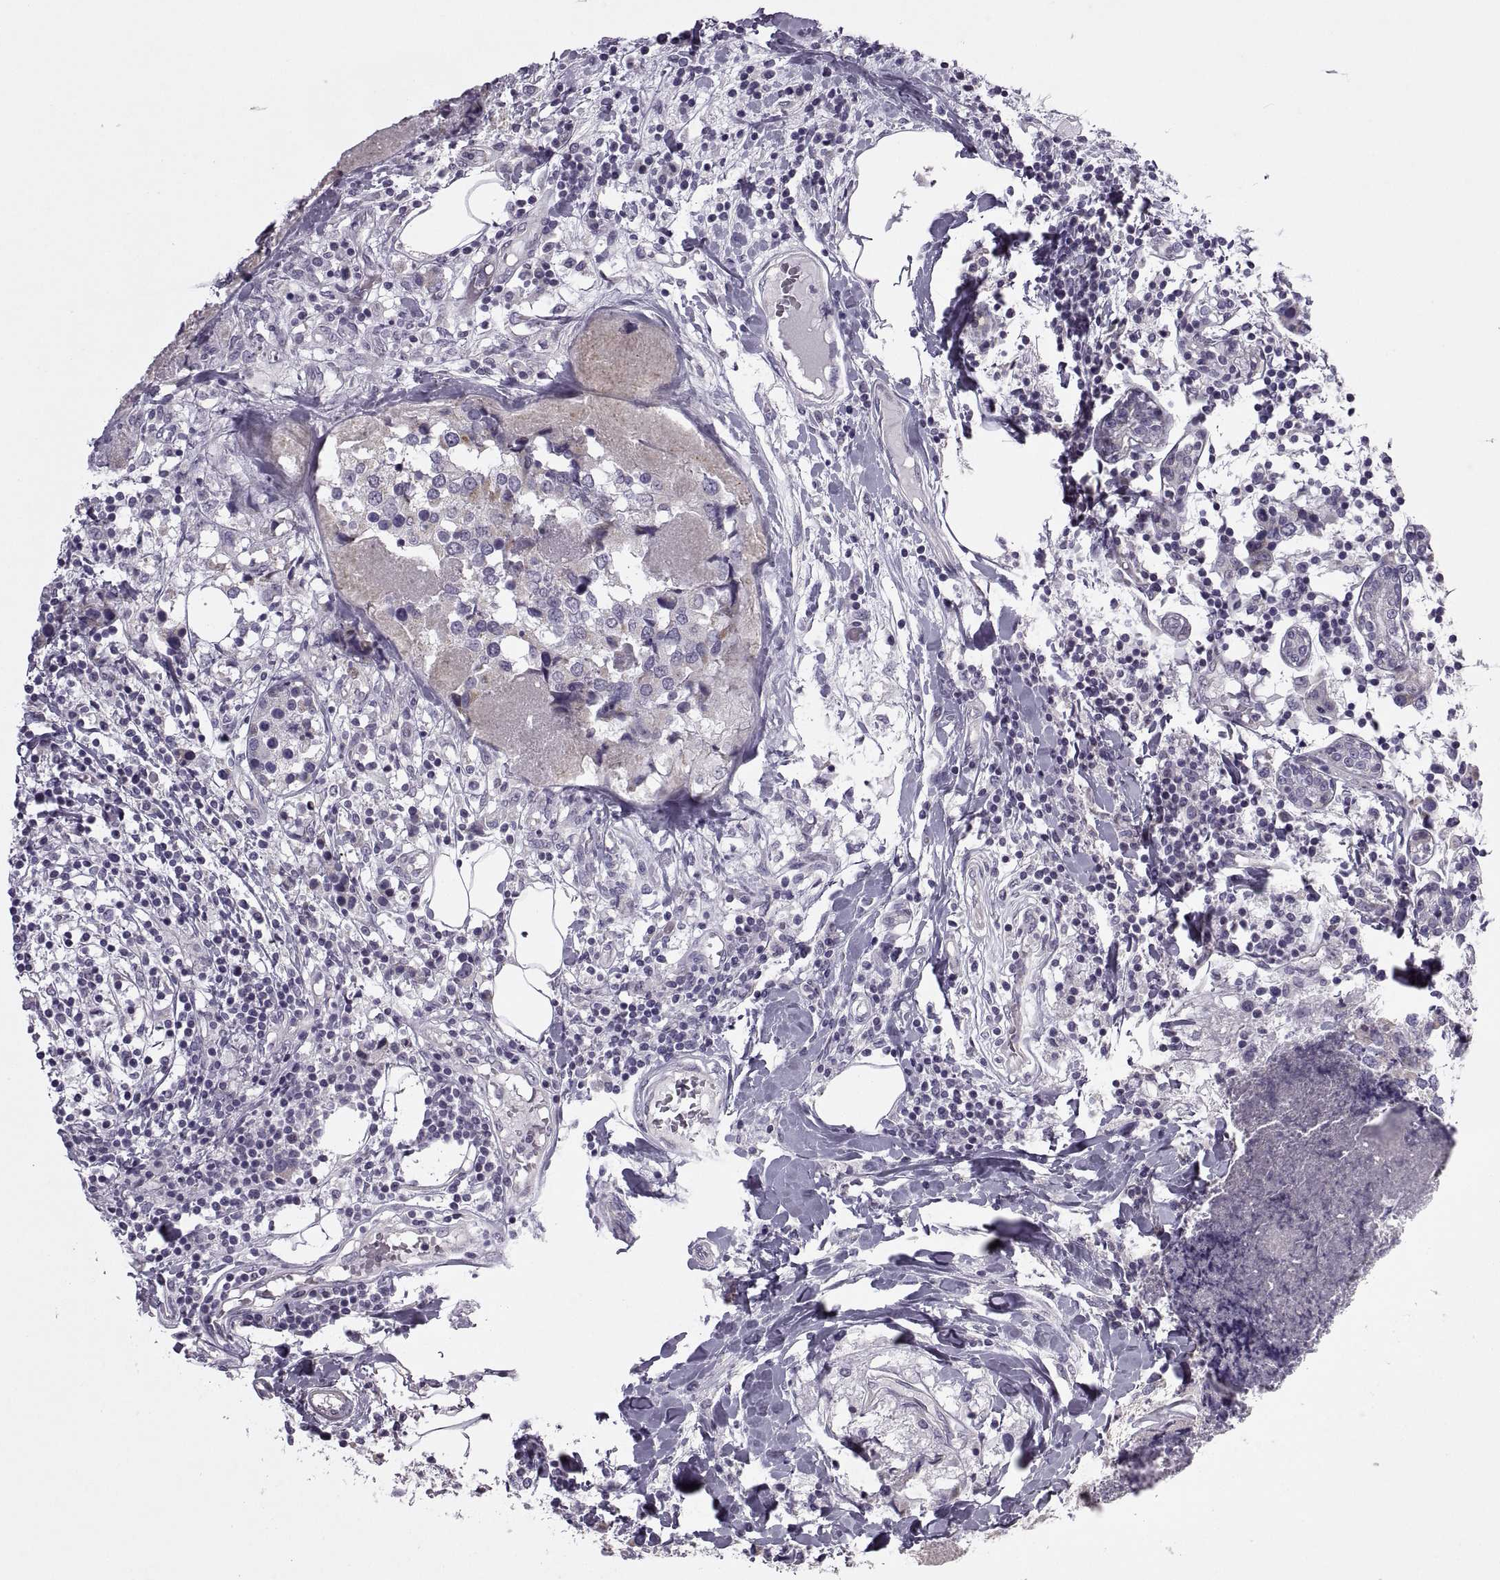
{"staining": {"intensity": "negative", "quantity": "none", "location": "none"}, "tissue": "breast cancer", "cell_type": "Tumor cells", "image_type": "cancer", "snomed": [{"axis": "morphology", "description": "Lobular carcinoma"}, {"axis": "topography", "description": "Breast"}], "caption": "Breast cancer stained for a protein using immunohistochemistry (IHC) displays no expression tumor cells.", "gene": "RIPK4", "patient": {"sex": "female", "age": 59}}